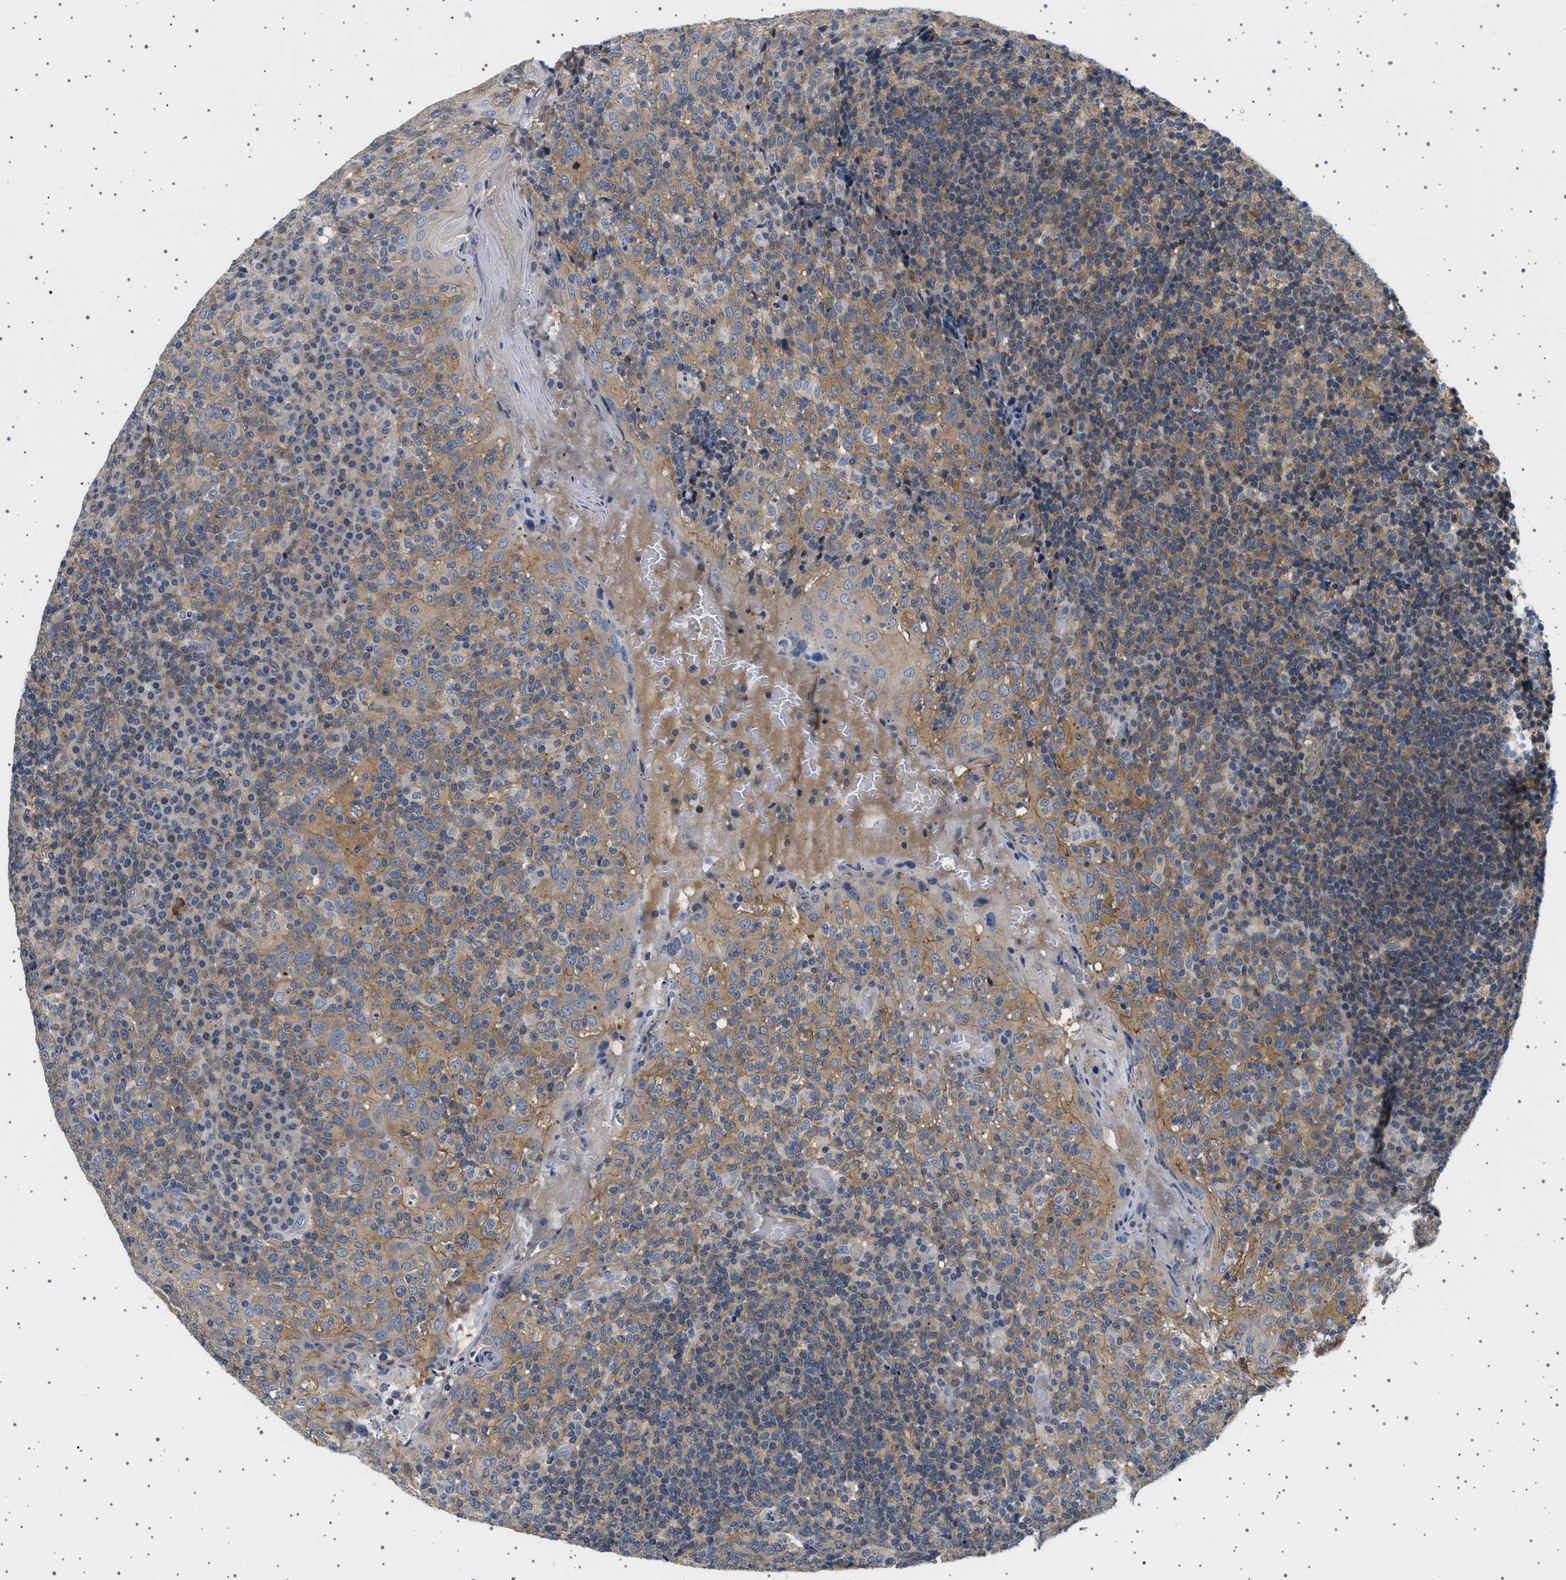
{"staining": {"intensity": "moderate", "quantity": ">75%", "location": "cytoplasmic/membranous"}, "tissue": "tonsil", "cell_type": "Germinal center cells", "image_type": "normal", "snomed": [{"axis": "morphology", "description": "Normal tissue, NOS"}, {"axis": "topography", "description": "Tonsil"}], "caption": "Immunohistochemical staining of normal human tonsil demonstrates >75% levels of moderate cytoplasmic/membranous protein positivity in about >75% of germinal center cells.", "gene": "PLPP6", "patient": {"sex": "female", "age": 19}}